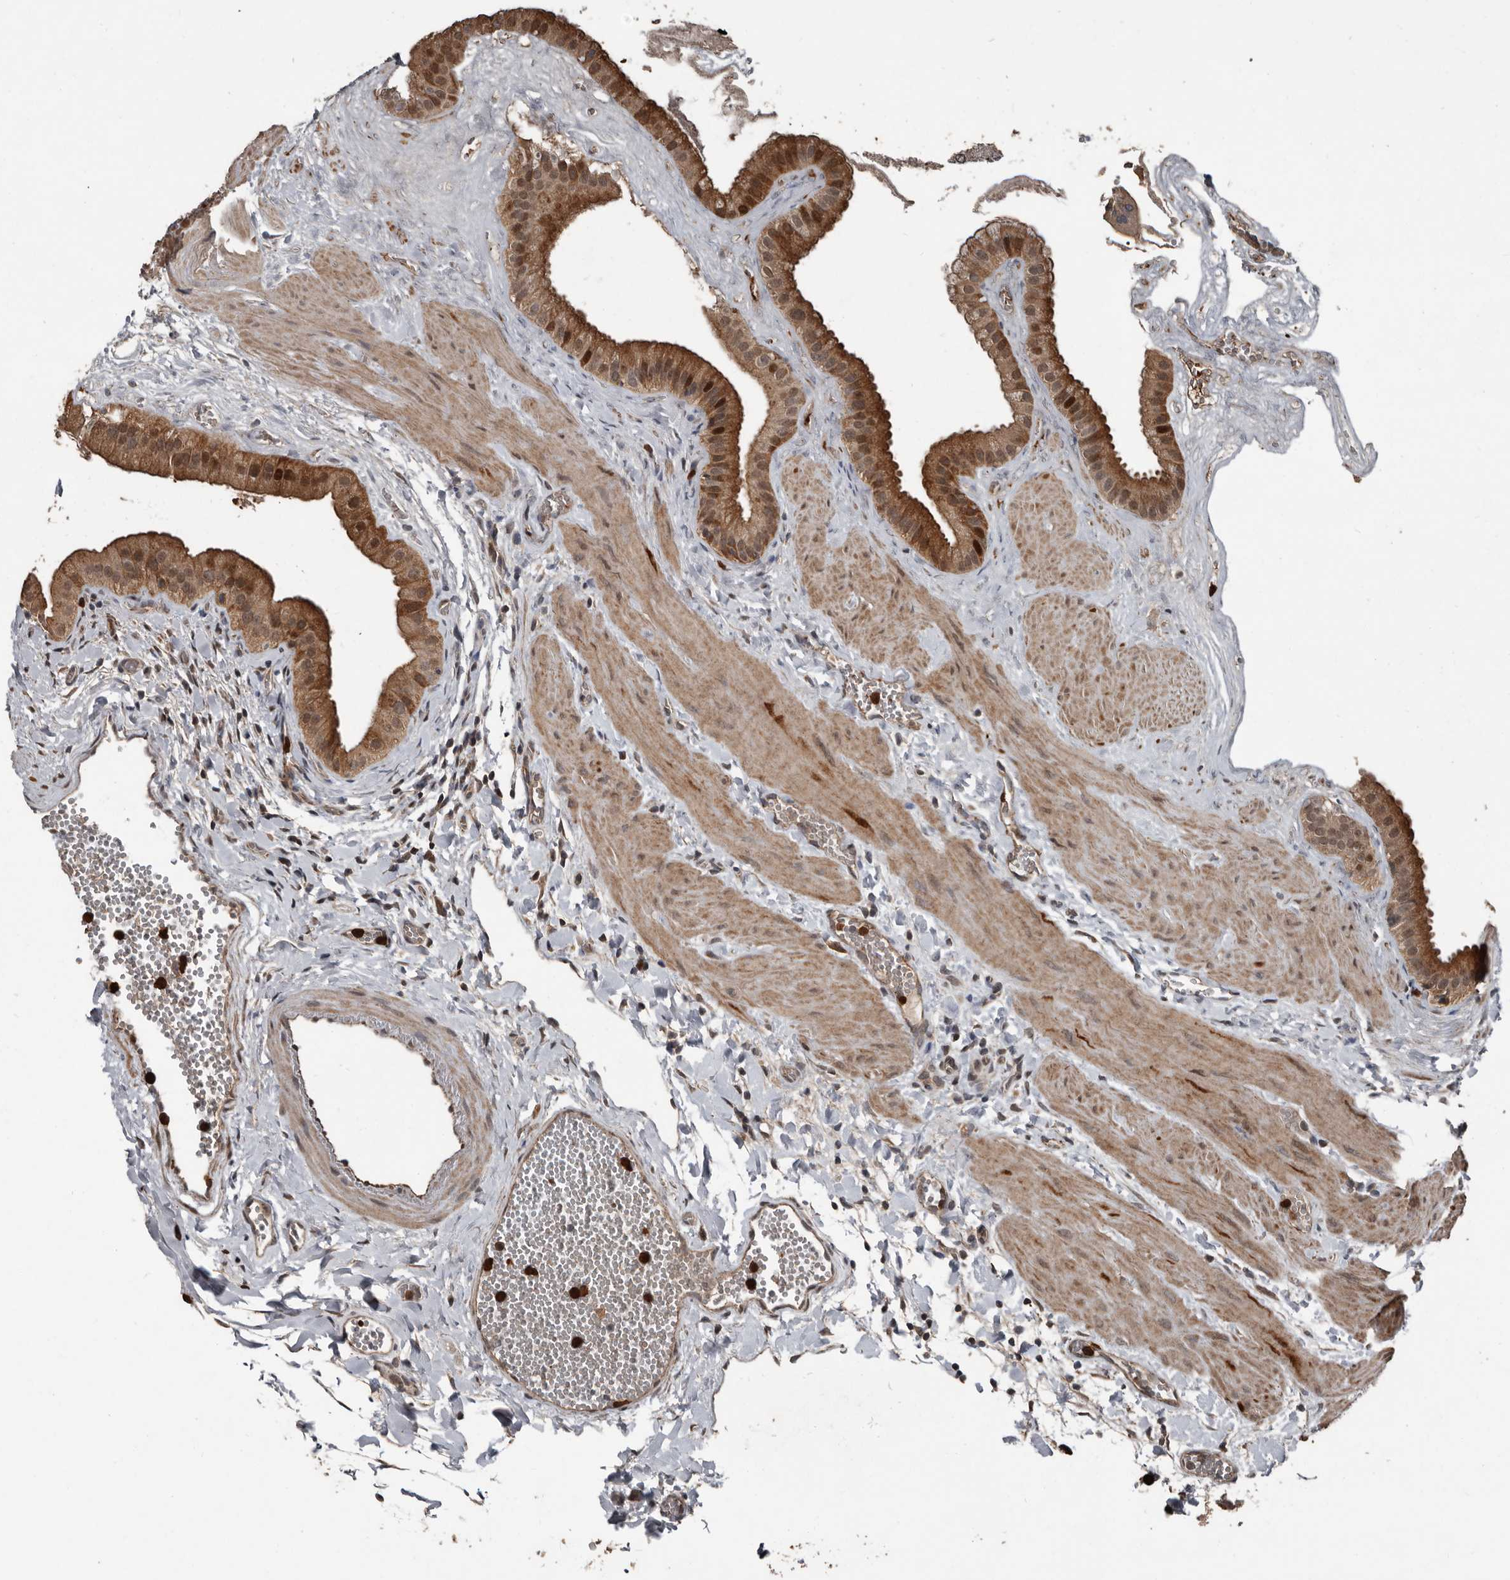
{"staining": {"intensity": "strong", "quantity": ">75%", "location": "cytoplasmic/membranous,nuclear"}, "tissue": "gallbladder", "cell_type": "Glandular cells", "image_type": "normal", "snomed": [{"axis": "morphology", "description": "Normal tissue, NOS"}, {"axis": "topography", "description": "Gallbladder"}], "caption": "High-power microscopy captured an IHC photomicrograph of benign gallbladder, revealing strong cytoplasmic/membranous,nuclear positivity in about >75% of glandular cells.", "gene": "FSBP", "patient": {"sex": "male", "age": 55}}